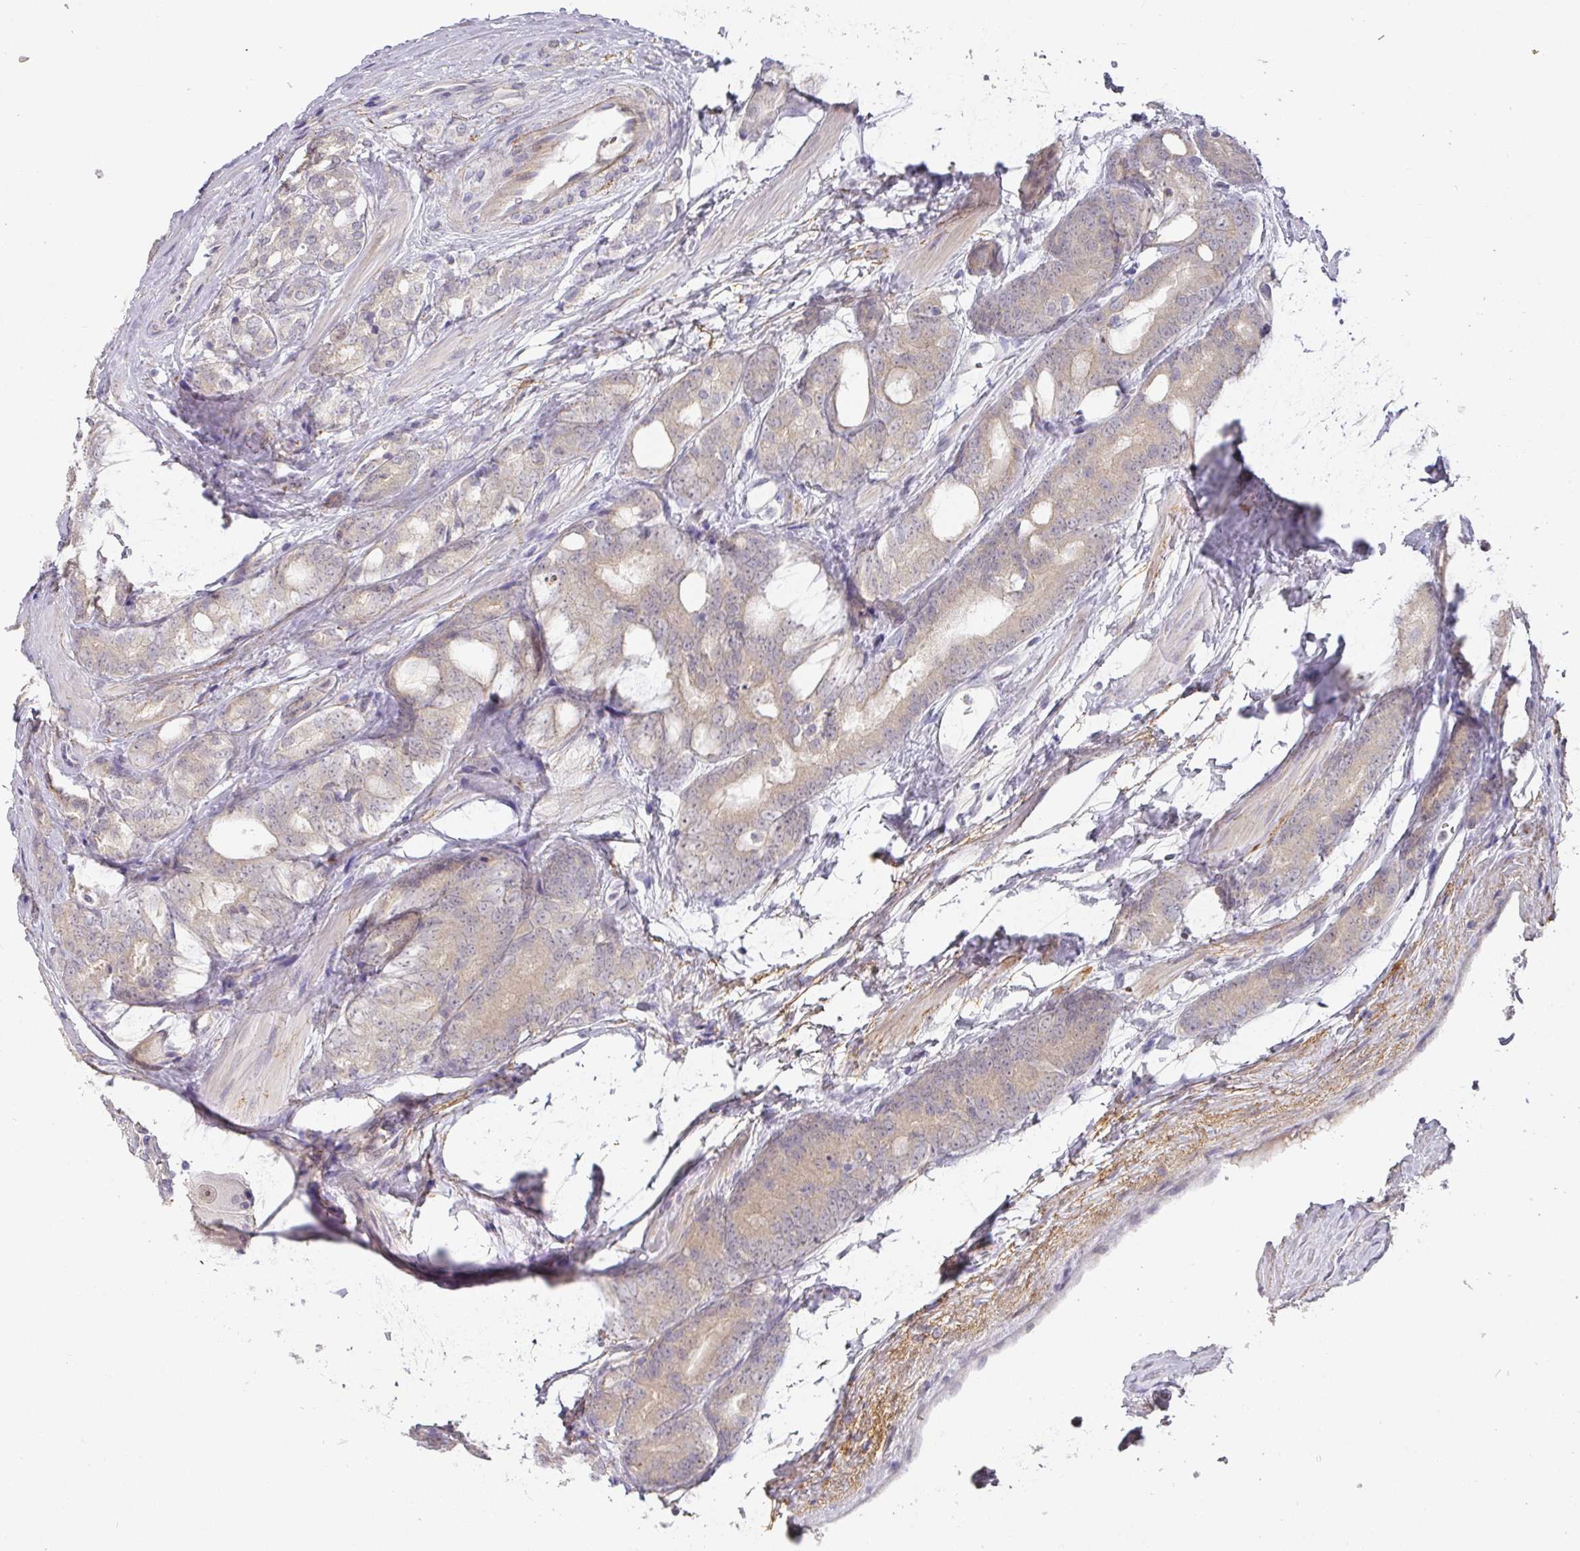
{"staining": {"intensity": "weak", "quantity": ">75%", "location": "cytoplasmic/membranous"}, "tissue": "prostate cancer", "cell_type": "Tumor cells", "image_type": "cancer", "snomed": [{"axis": "morphology", "description": "Adenocarcinoma, High grade"}, {"axis": "topography", "description": "Prostate"}], "caption": "Prostate cancer (adenocarcinoma (high-grade)) stained with DAB immunohistochemistry (IHC) exhibits low levels of weak cytoplasmic/membranous positivity in about >75% of tumor cells.", "gene": "FOXN4", "patient": {"sex": "male", "age": 62}}